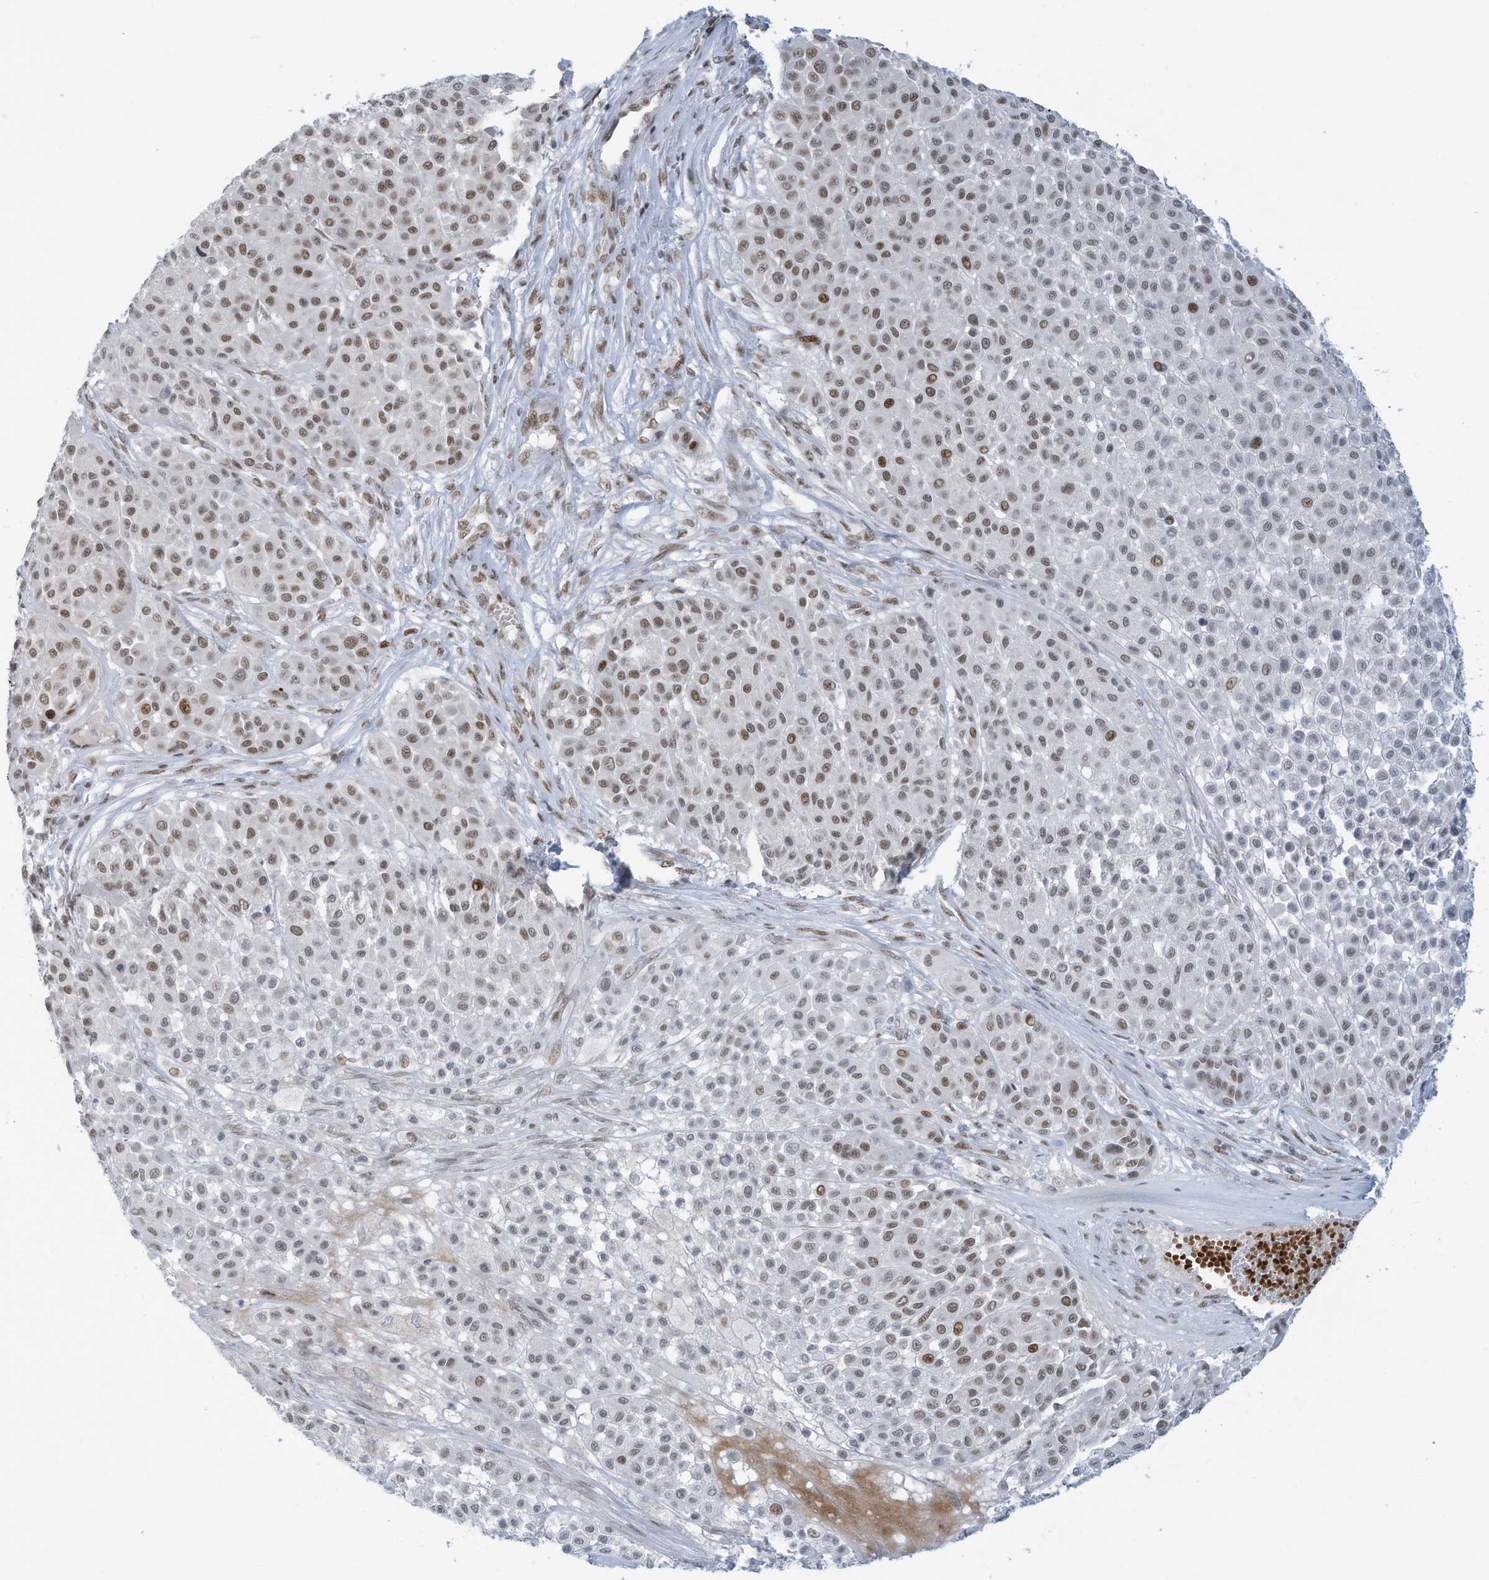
{"staining": {"intensity": "moderate", "quantity": ">75%", "location": "nuclear"}, "tissue": "melanoma", "cell_type": "Tumor cells", "image_type": "cancer", "snomed": [{"axis": "morphology", "description": "Malignant melanoma, Metastatic site"}, {"axis": "topography", "description": "Soft tissue"}], "caption": "IHC of malignant melanoma (metastatic site) reveals medium levels of moderate nuclear positivity in approximately >75% of tumor cells.", "gene": "ECT2L", "patient": {"sex": "male", "age": 41}}